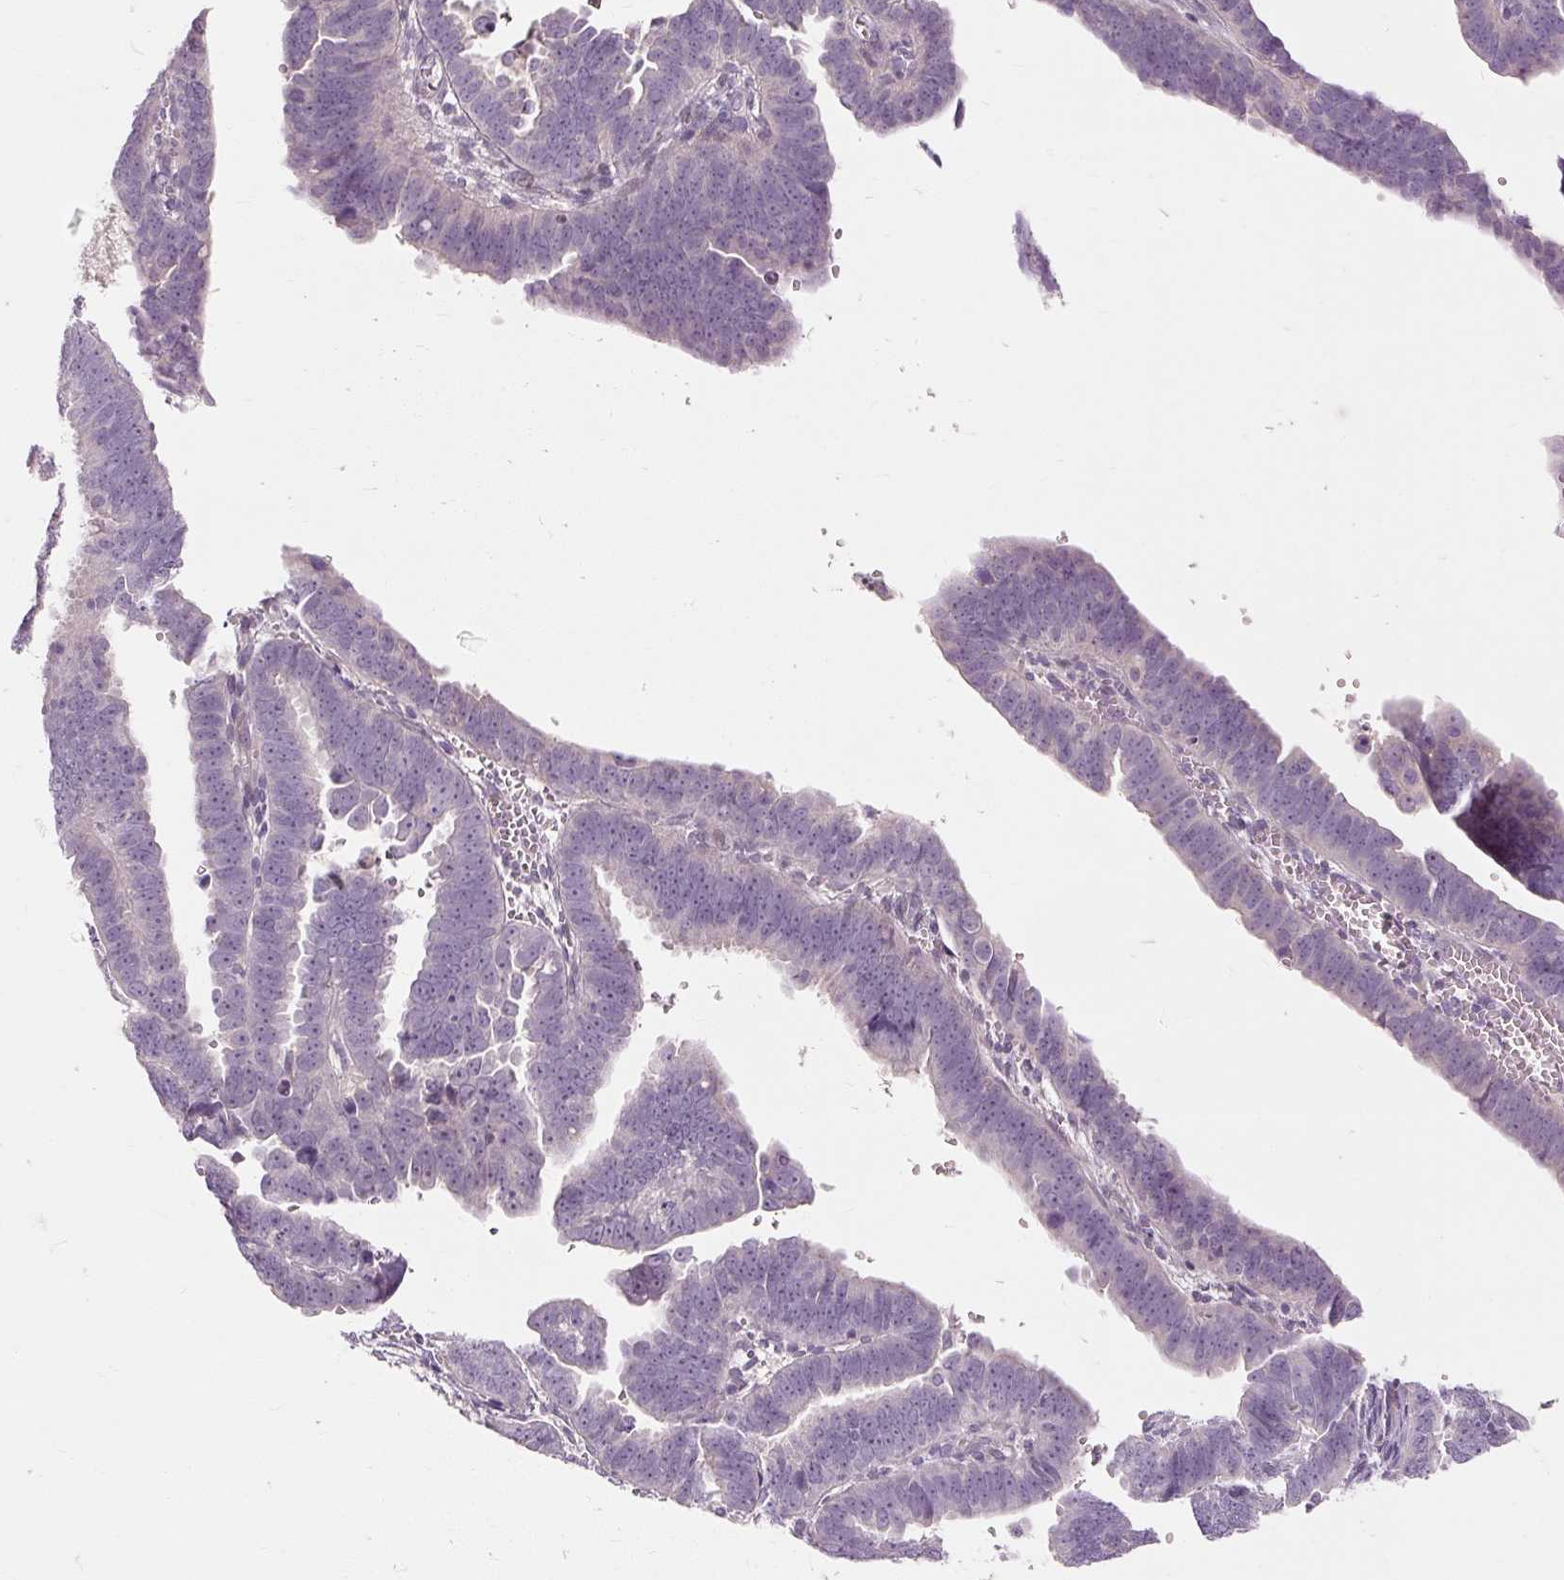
{"staining": {"intensity": "negative", "quantity": "none", "location": "none"}, "tissue": "endometrial cancer", "cell_type": "Tumor cells", "image_type": "cancer", "snomed": [{"axis": "morphology", "description": "Adenocarcinoma, NOS"}, {"axis": "topography", "description": "Endometrium"}], "caption": "There is no significant staining in tumor cells of endometrial cancer.", "gene": "CAPN3", "patient": {"sex": "female", "age": 75}}